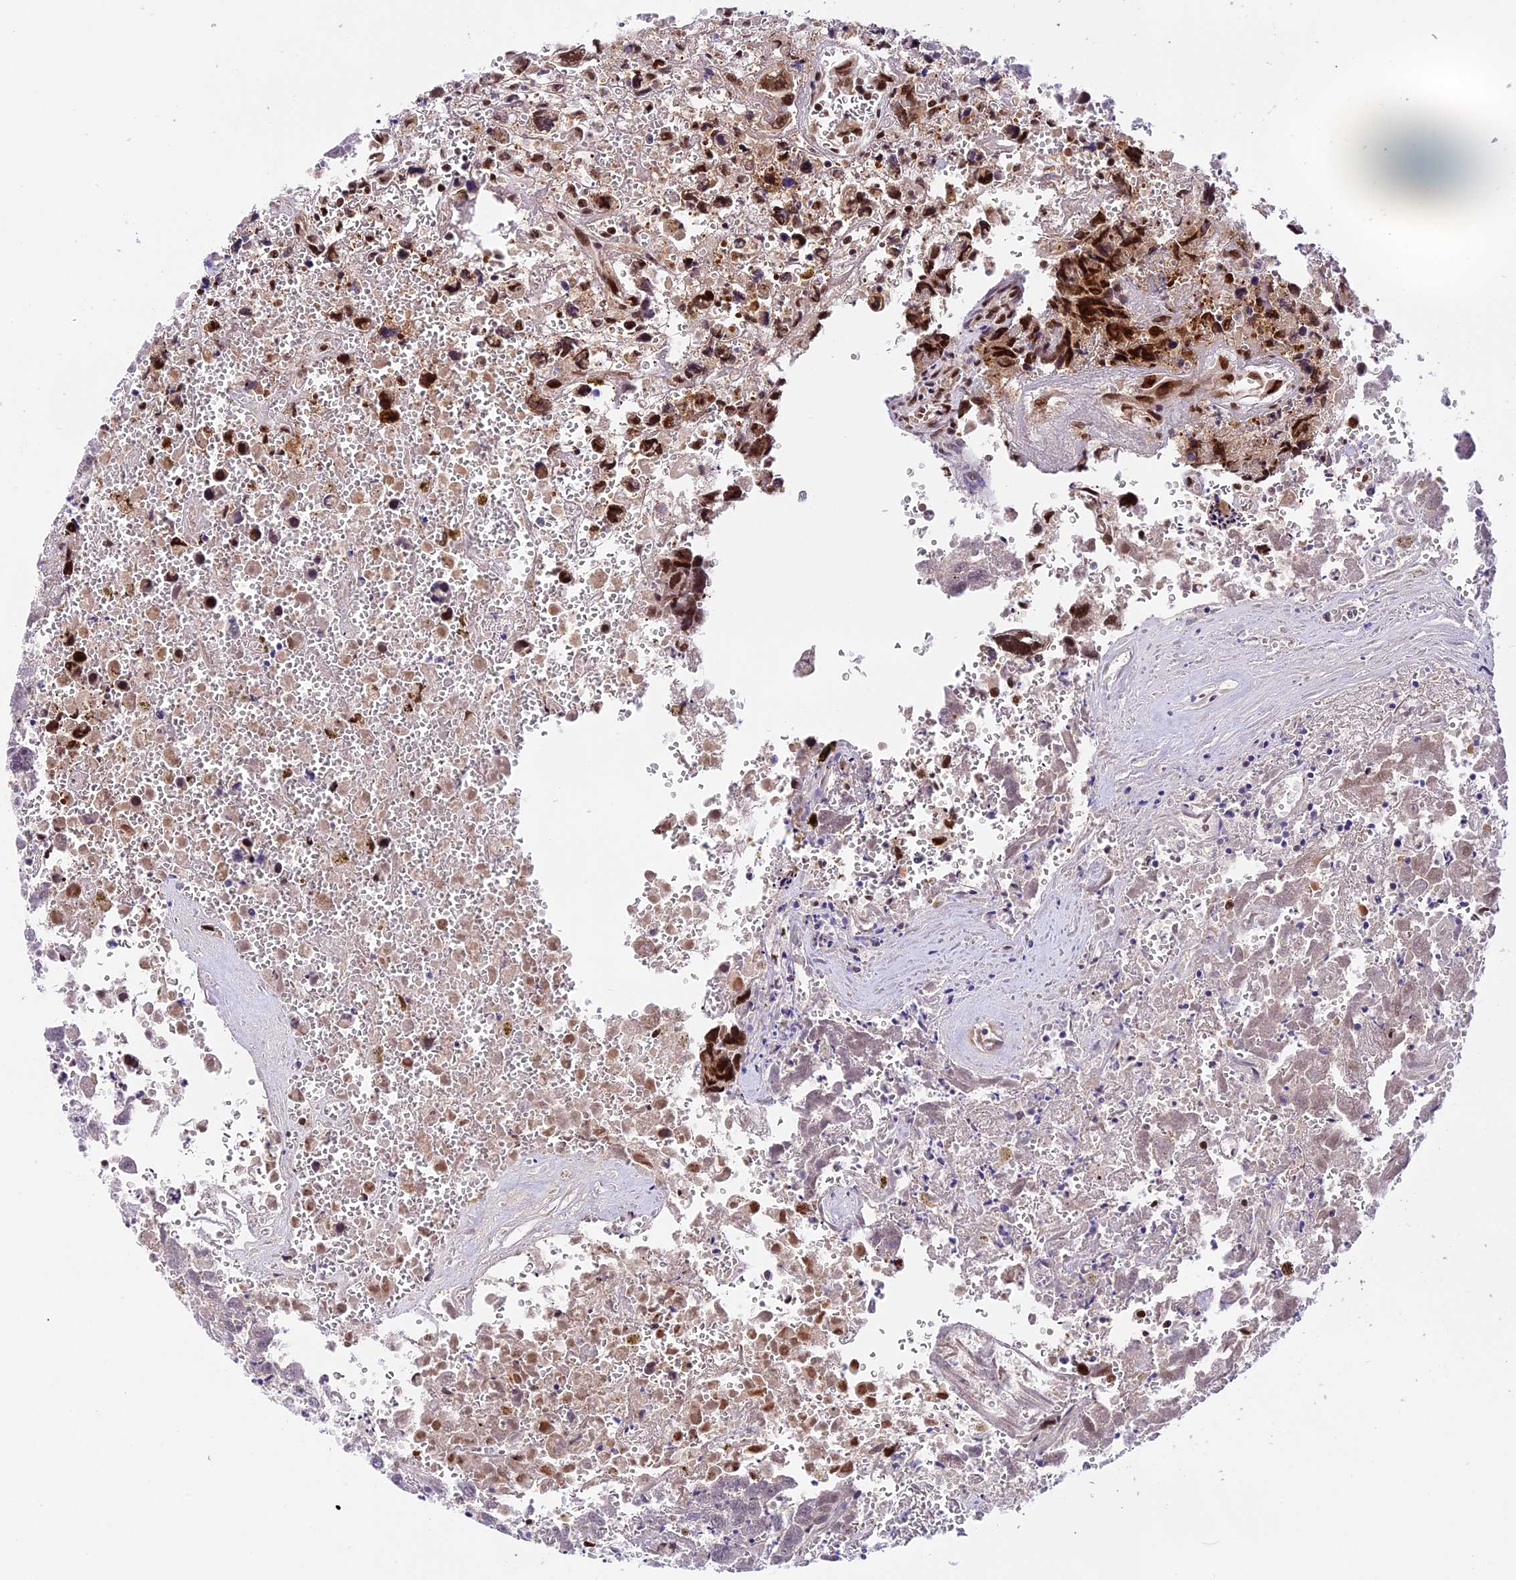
{"staining": {"intensity": "strong", "quantity": ">75%", "location": "nuclear"}, "tissue": "testis cancer", "cell_type": "Tumor cells", "image_type": "cancer", "snomed": [{"axis": "morphology", "description": "Carcinoma, Embryonal, NOS"}, {"axis": "topography", "description": "Testis"}], "caption": "The micrograph exhibits staining of embryonal carcinoma (testis), revealing strong nuclear protein expression (brown color) within tumor cells. The staining is performed using DAB brown chromogen to label protein expression. The nuclei are counter-stained blue using hematoxylin.", "gene": "RAMAC", "patient": {"sex": "male", "age": 31}}